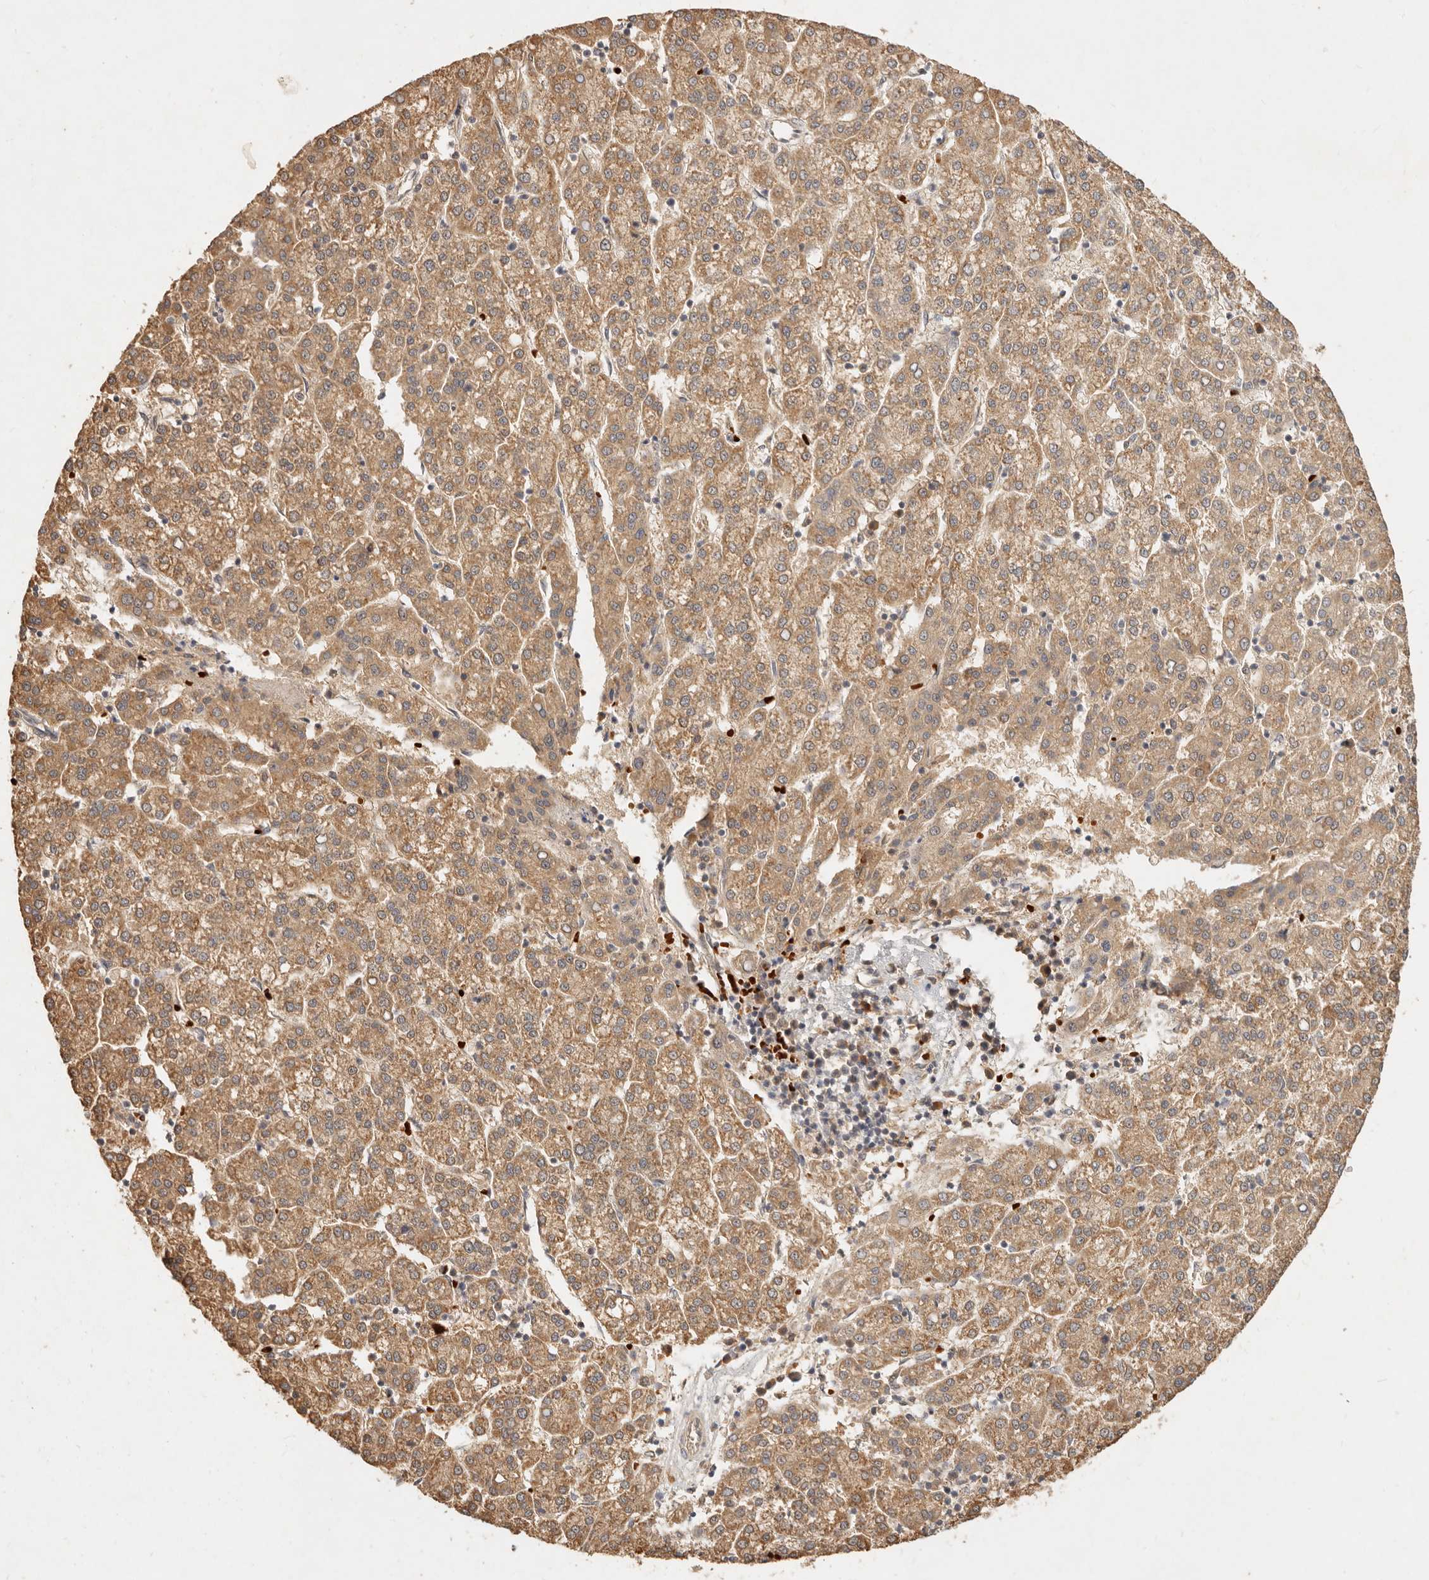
{"staining": {"intensity": "moderate", "quantity": ">75%", "location": "cytoplasmic/membranous"}, "tissue": "liver cancer", "cell_type": "Tumor cells", "image_type": "cancer", "snomed": [{"axis": "morphology", "description": "Carcinoma, Hepatocellular, NOS"}, {"axis": "topography", "description": "Liver"}], "caption": "An immunohistochemistry (IHC) image of tumor tissue is shown. Protein staining in brown shows moderate cytoplasmic/membranous positivity in hepatocellular carcinoma (liver) within tumor cells. (DAB IHC with brightfield microscopy, high magnification).", "gene": "FREM2", "patient": {"sex": "female", "age": 58}}